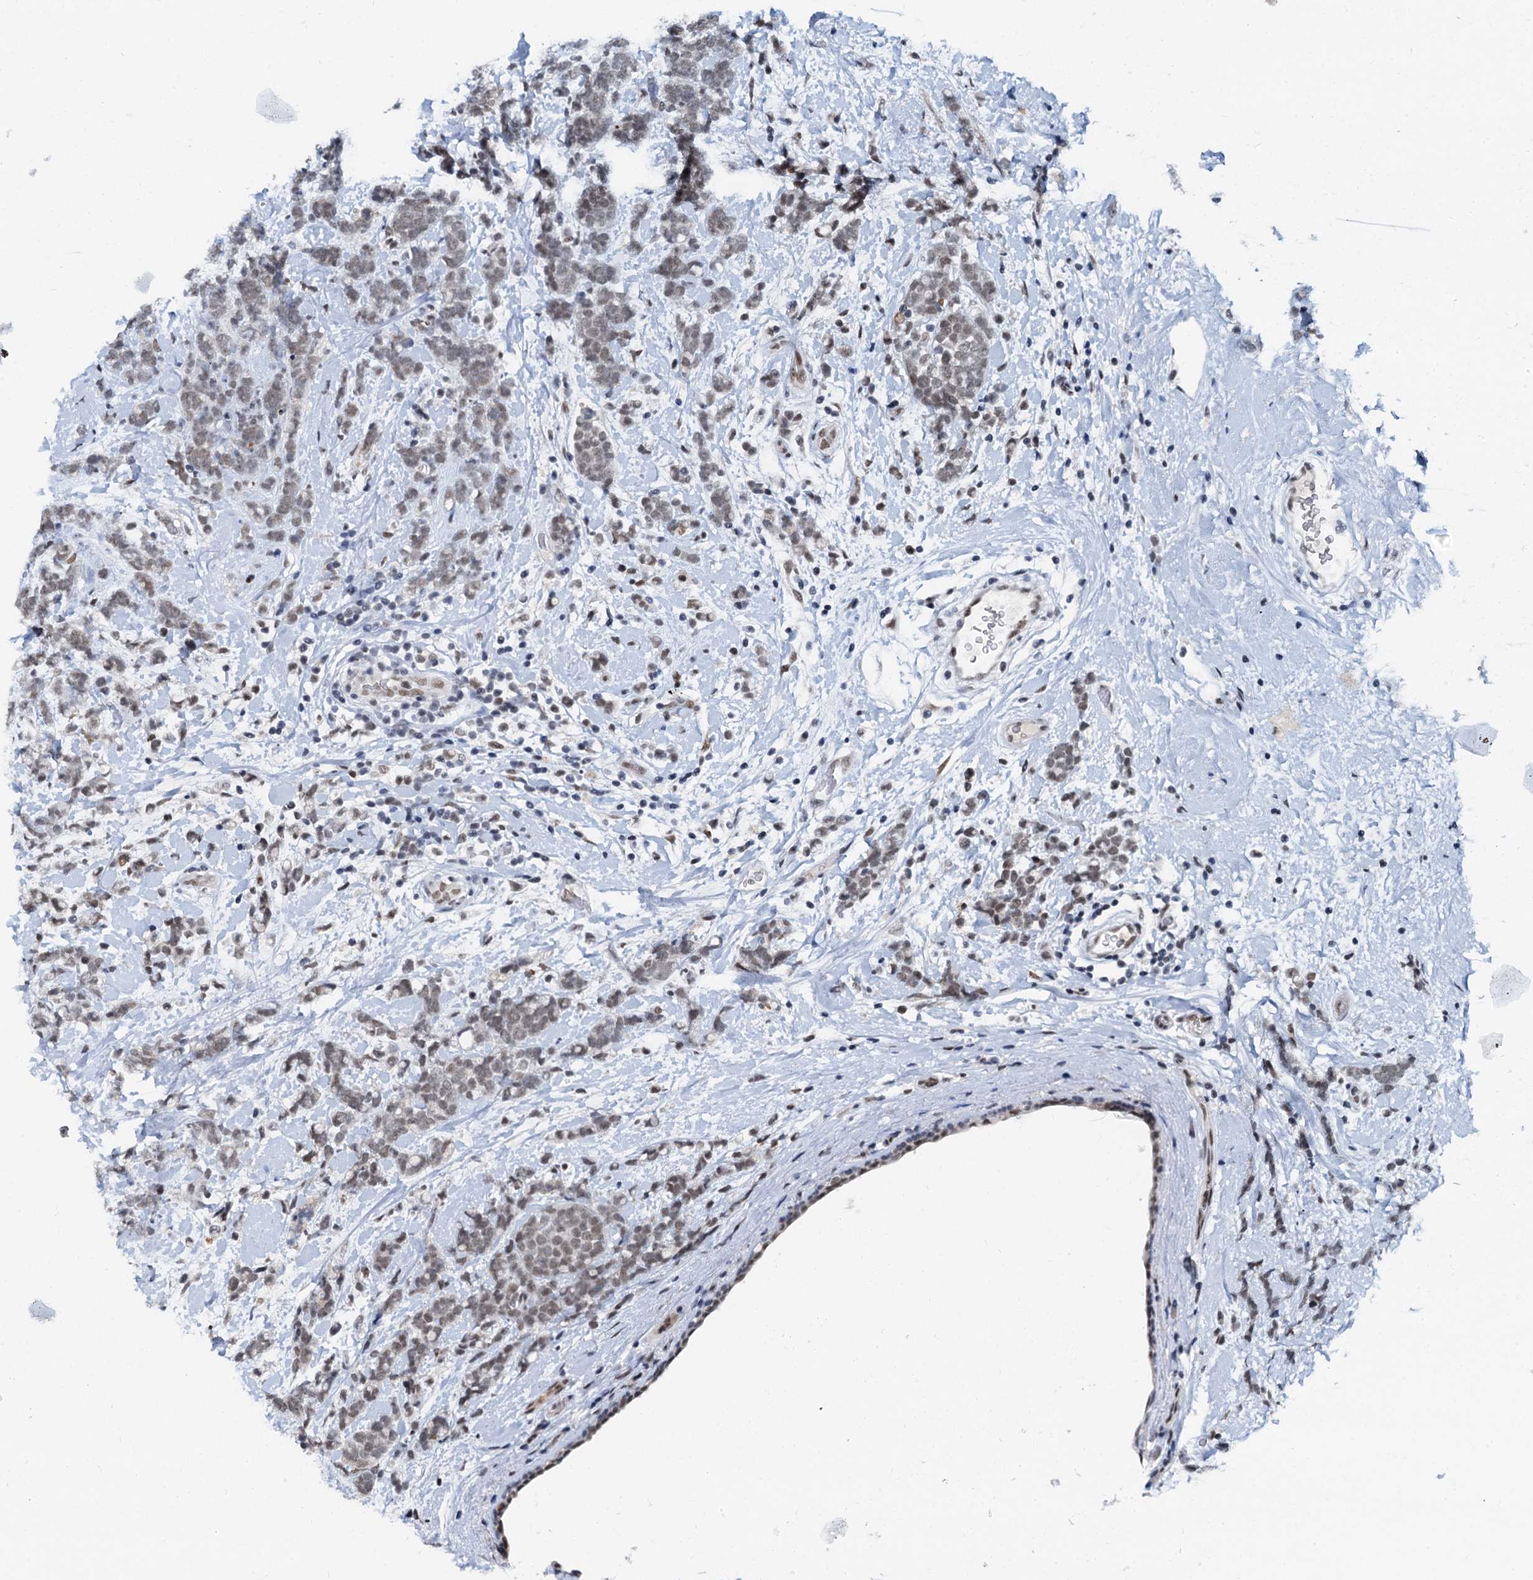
{"staining": {"intensity": "weak", "quantity": ">75%", "location": "nuclear"}, "tissue": "breast cancer", "cell_type": "Tumor cells", "image_type": "cancer", "snomed": [{"axis": "morphology", "description": "Lobular carcinoma"}, {"axis": "topography", "description": "Breast"}], "caption": "Lobular carcinoma (breast) stained for a protein (brown) demonstrates weak nuclear positive positivity in approximately >75% of tumor cells.", "gene": "SNRPD1", "patient": {"sex": "female", "age": 58}}